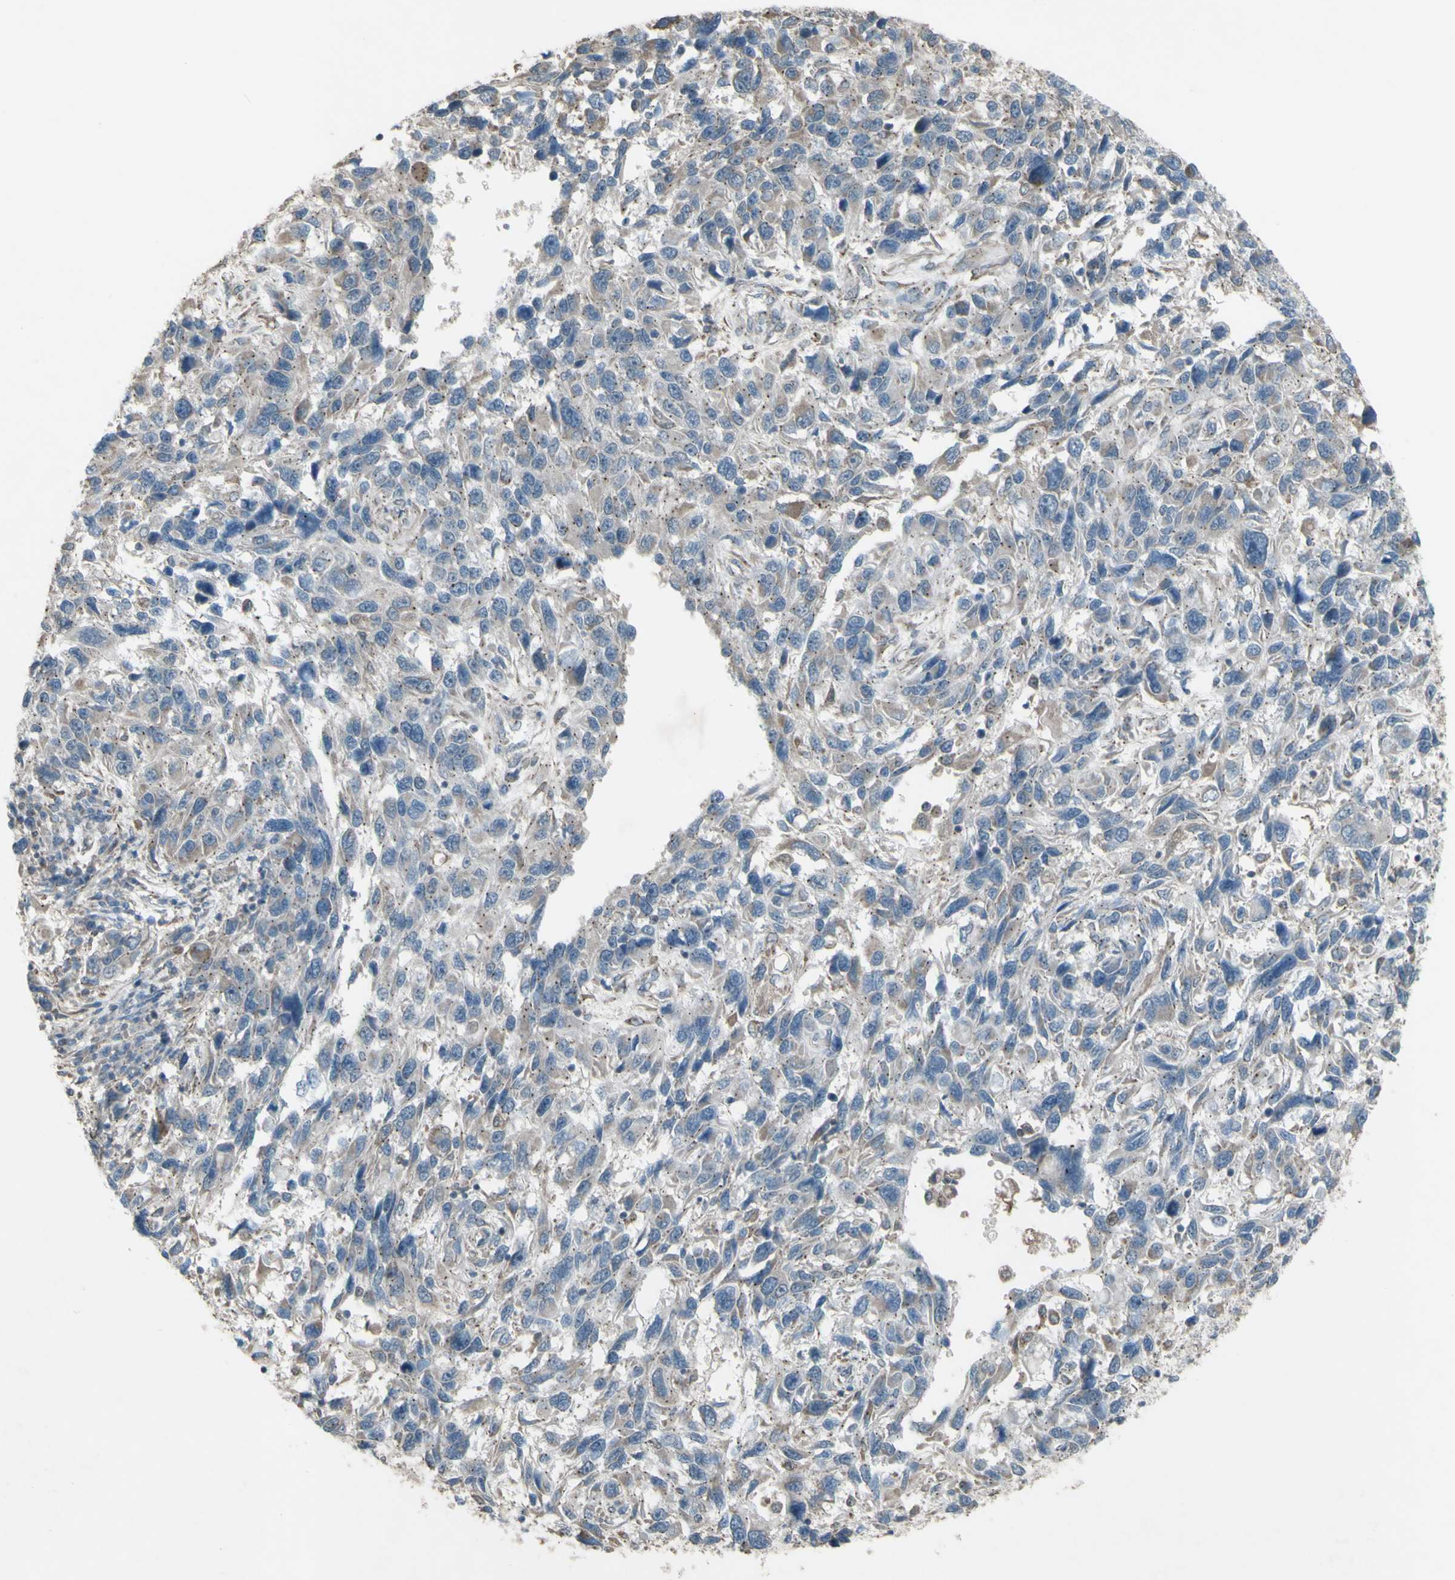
{"staining": {"intensity": "negative", "quantity": "none", "location": "none"}, "tissue": "melanoma", "cell_type": "Tumor cells", "image_type": "cancer", "snomed": [{"axis": "morphology", "description": "Malignant melanoma, NOS"}, {"axis": "topography", "description": "Skin"}], "caption": "Protein analysis of malignant melanoma displays no significant expression in tumor cells. (DAB IHC, high magnification).", "gene": "FXYD3", "patient": {"sex": "male", "age": 53}}